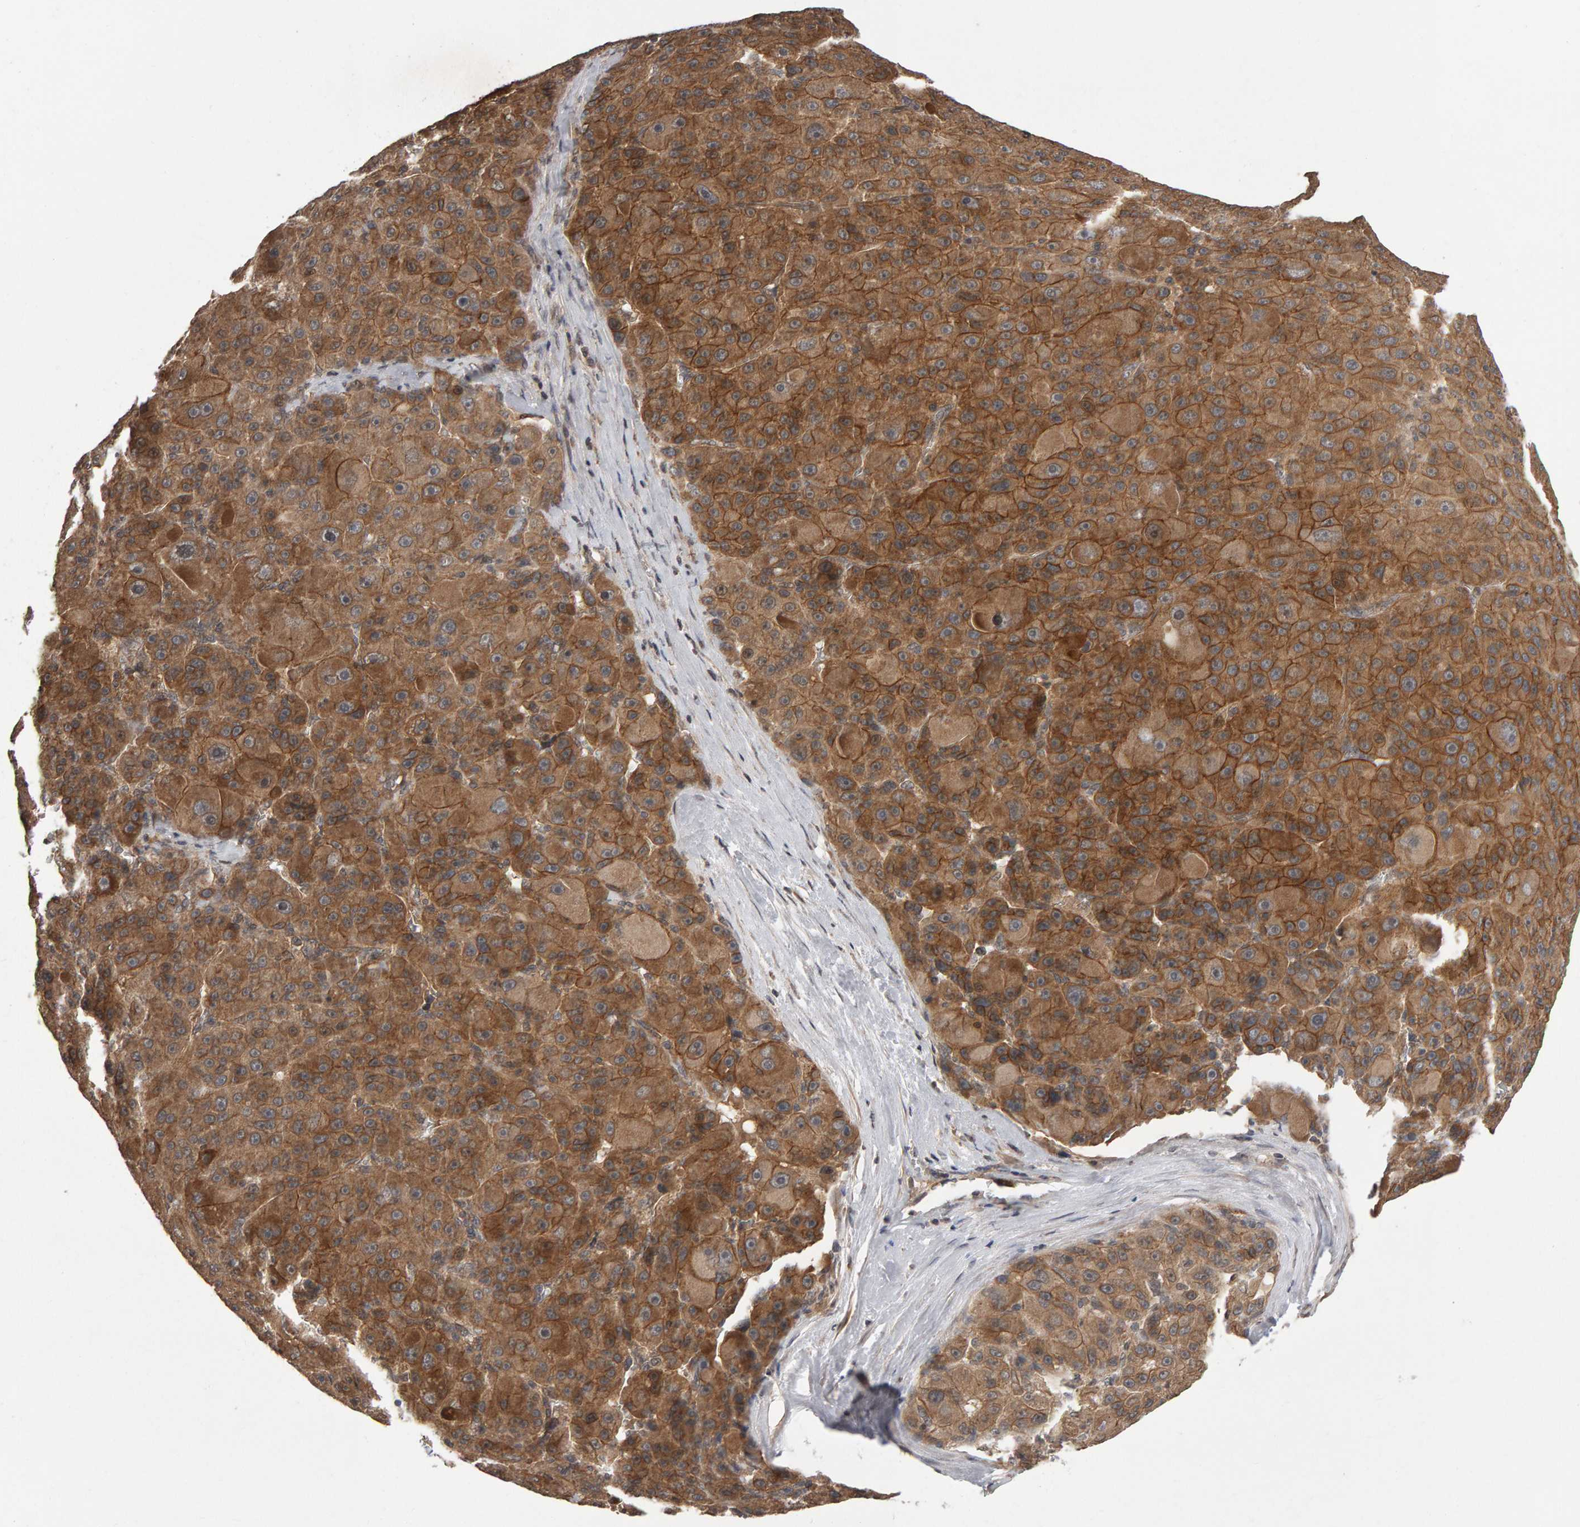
{"staining": {"intensity": "moderate", "quantity": ">75%", "location": "cytoplasmic/membranous"}, "tissue": "liver cancer", "cell_type": "Tumor cells", "image_type": "cancer", "snomed": [{"axis": "morphology", "description": "Carcinoma, Hepatocellular, NOS"}, {"axis": "topography", "description": "Liver"}], "caption": "Protein staining of hepatocellular carcinoma (liver) tissue displays moderate cytoplasmic/membranous staining in about >75% of tumor cells. (IHC, brightfield microscopy, high magnification).", "gene": "SCRIB", "patient": {"sex": "male", "age": 76}}